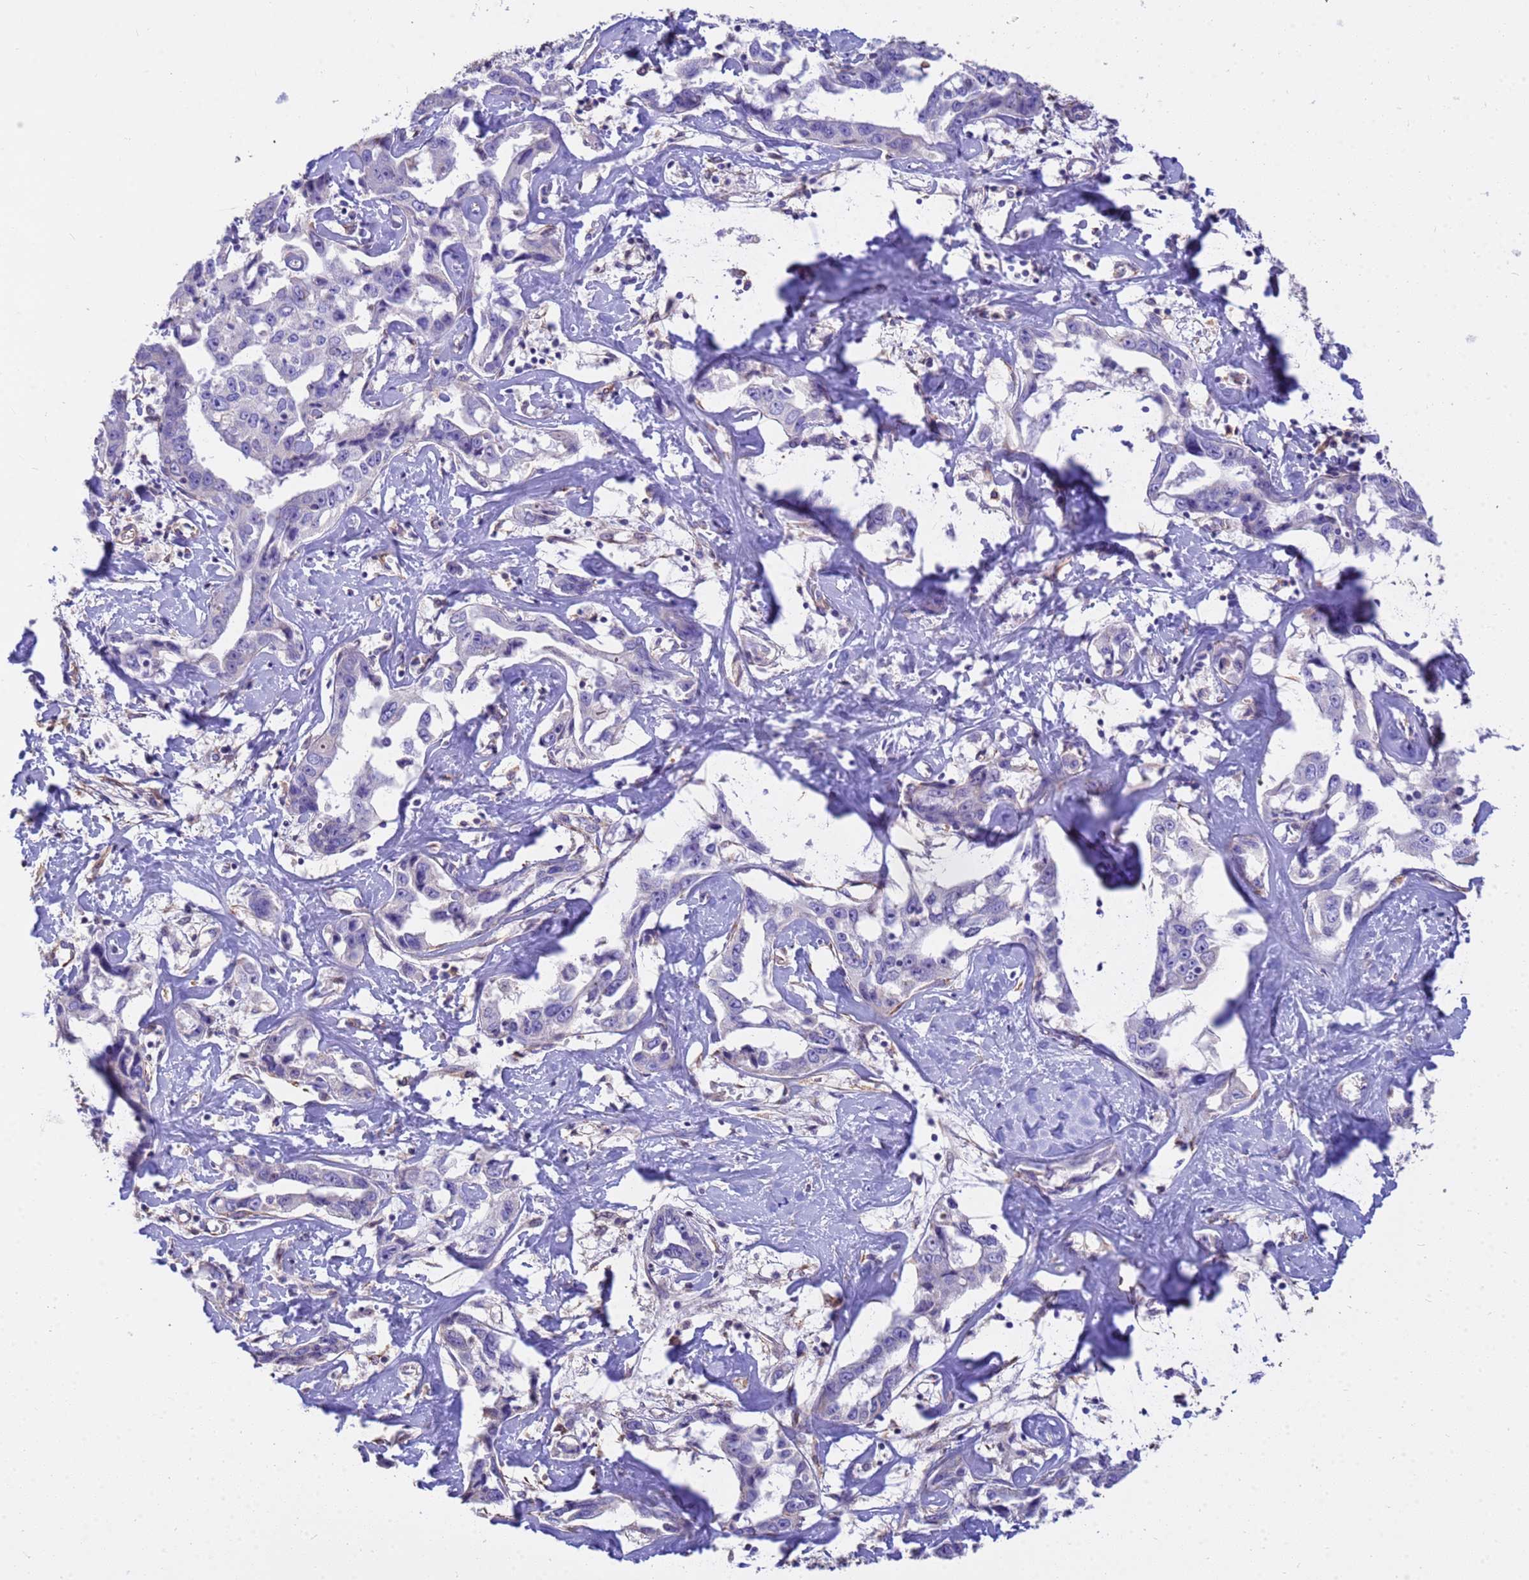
{"staining": {"intensity": "negative", "quantity": "none", "location": "none"}, "tissue": "liver cancer", "cell_type": "Tumor cells", "image_type": "cancer", "snomed": [{"axis": "morphology", "description": "Cholangiocarcinoma"}, {"axis": "topography", "description": "Liver"}], "caption": "An image of cholangiocarcinoma (liver) stained for a protein exhibits no brown staining in tumor cells.", "gene": "TCEAL3", "patient": {"sex": "male", "age": 59}}